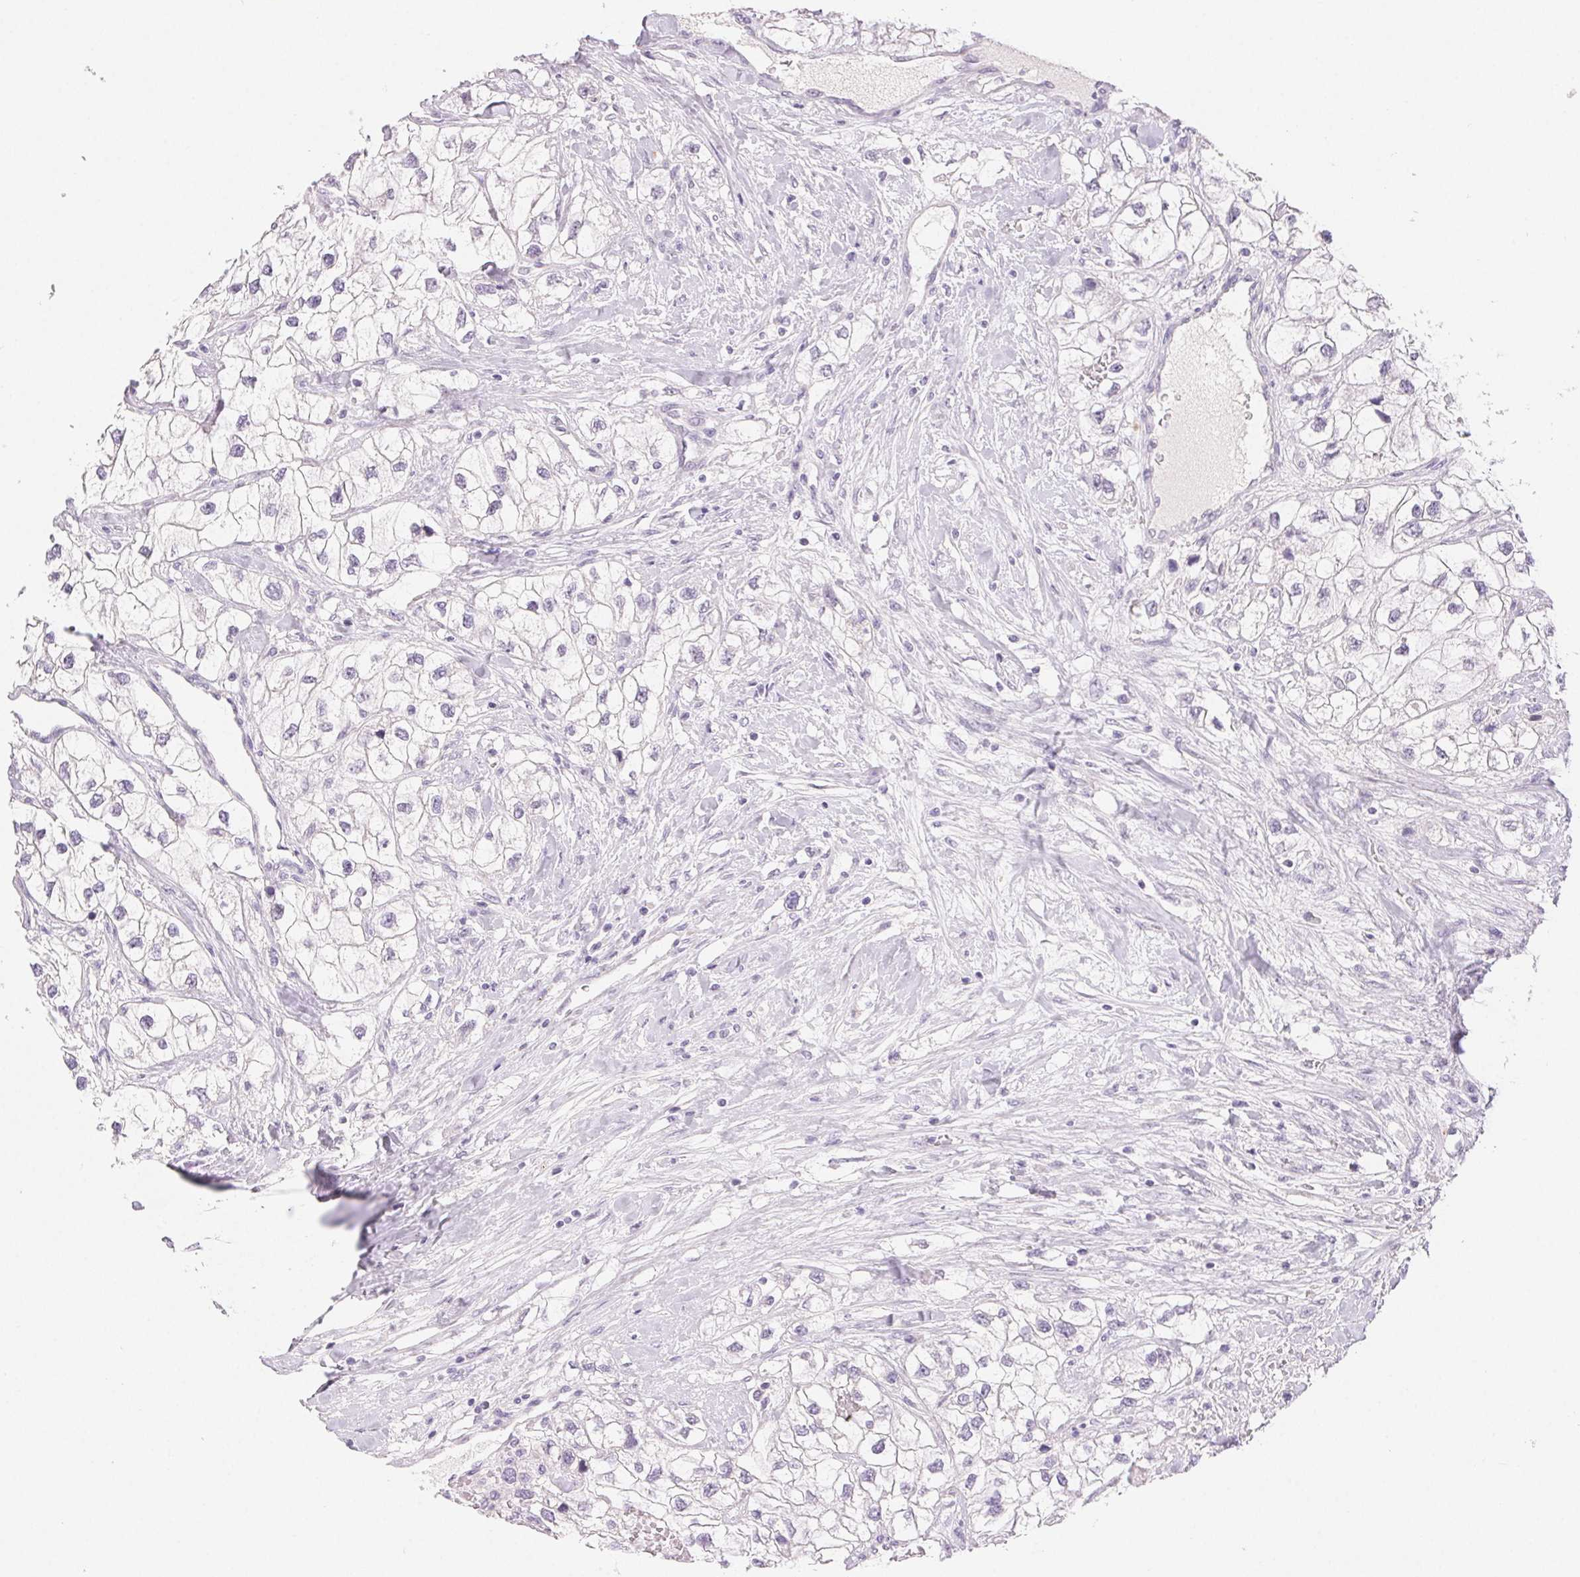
{"staining": {"intensity": "negative", "quantity": "none", "location": "none"}, "tissue": "renal cancer", "cell_type": "Tumor cells", "image_type": "cancer", "snomed": [{"axis": "morphology", "description": "Adenocarcinoma, NOS"}, {"axis": "topography", "description": "Kidney"}], "caption": "Immunohistochemistry image of neoplastic tissue: human renal cancer (adenocarcinoma) stained with DAB reveals no significant protein expression in tumor cells. (Stains: DAB (3,3'-diaminobenzidine) immunohistochemistry with hematoxylin counter stain, Microscopy: brightfield microscopy at high magnification).", "gene": "BPIFB2", "patient": {"sex": "male", "age": 59}}